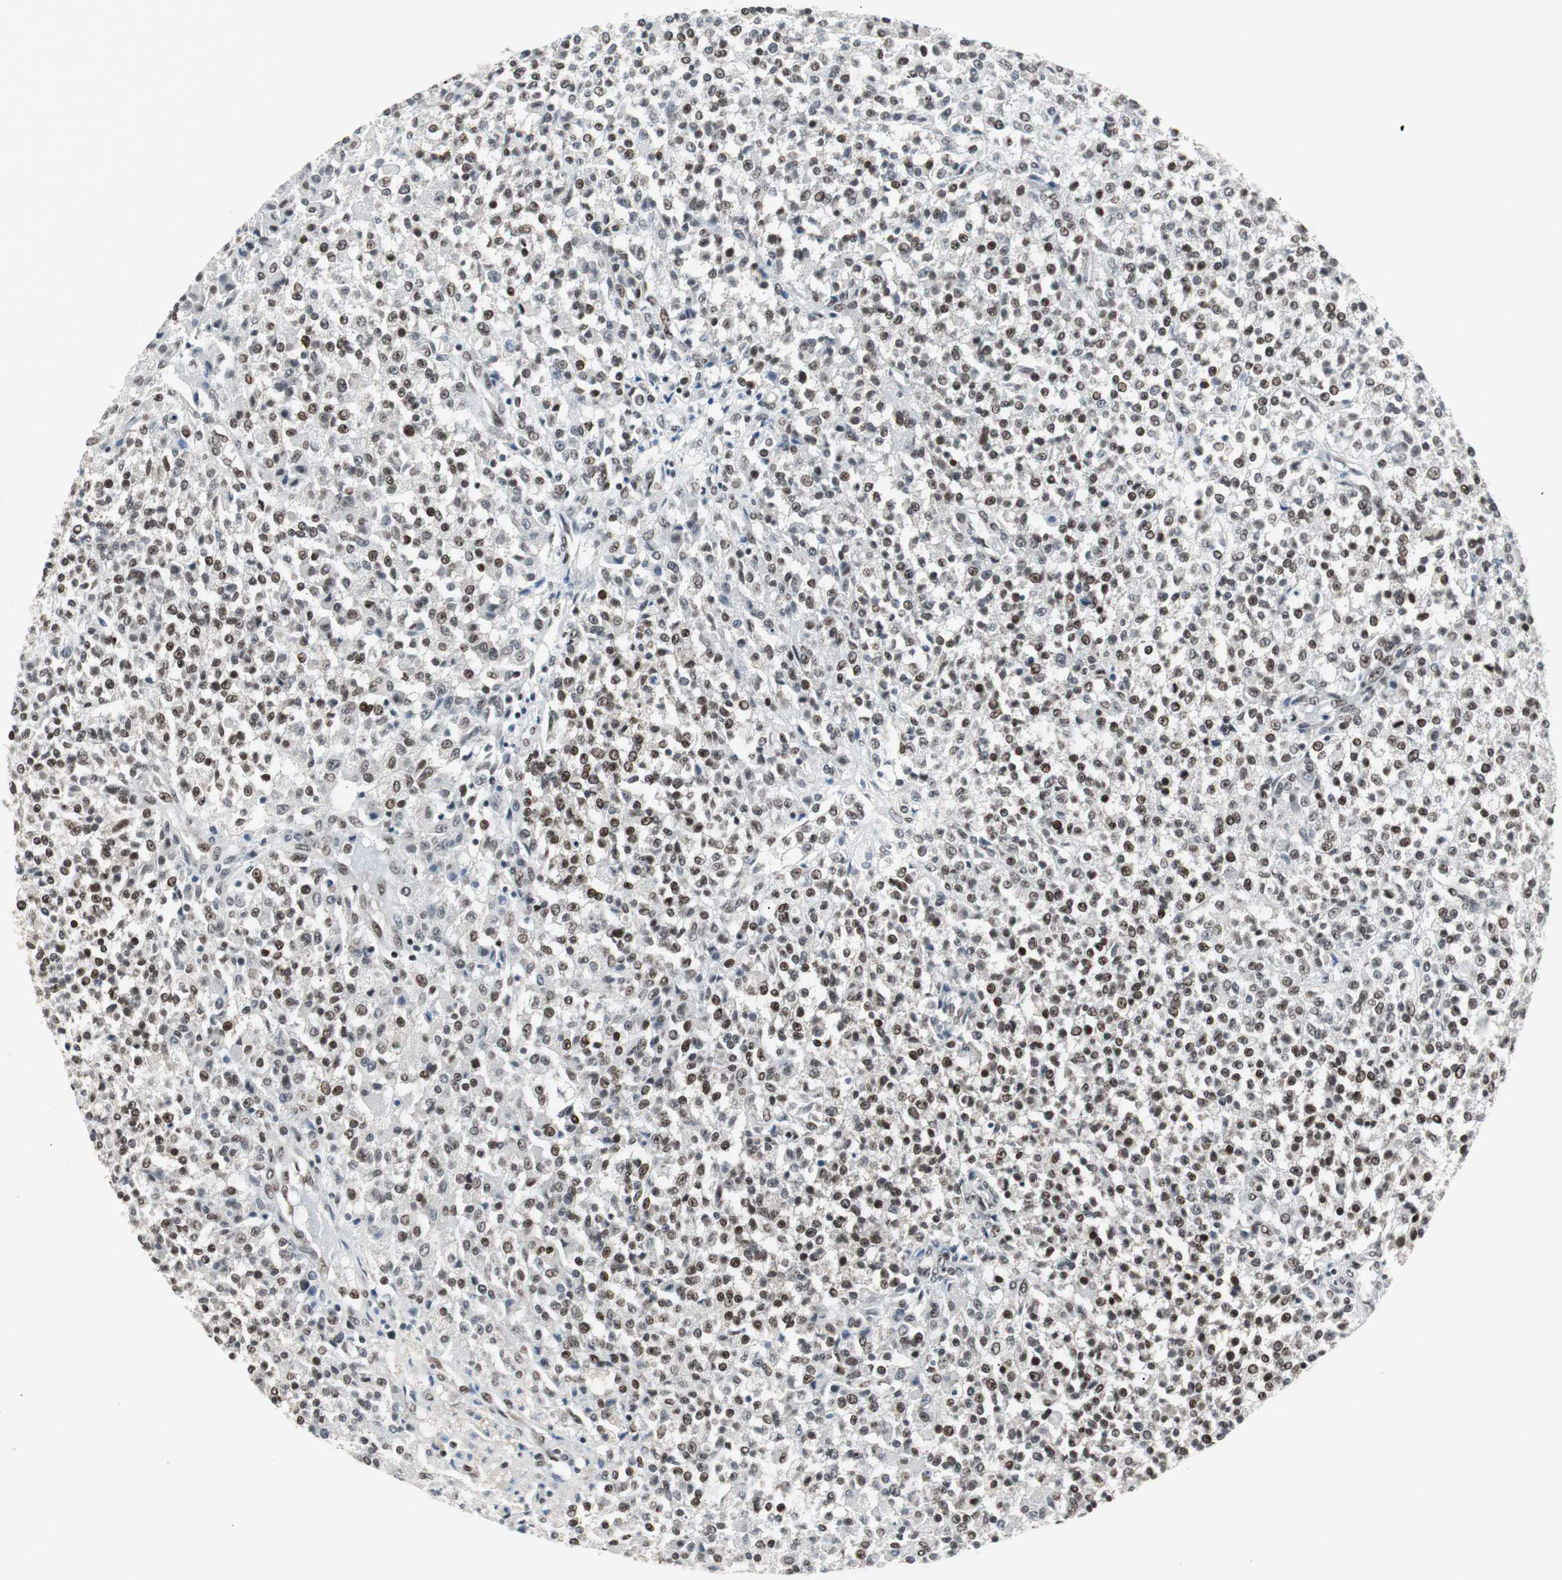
{"staining": {"intensity": "strong", "quantity": ">75%", "location": "nuclear"}, "tissue": "testis cancer", "cell_type": "Tumor cells", "image_type": "cancer", "snomed": [{"axis": "morphology", "description": "Seminoma, NOS"}, {"axis": "topography", "description": "Testis"}], "caption": "A photomicrograph of human seminoma (testis) stained for a protein exhibits strong nuclear brown staining in tumor cells. (Brightfield microscopy of DAB IHC at high magnification).", "gene": "XRCC1", "patient": {"sex": "male", "age": 59}}